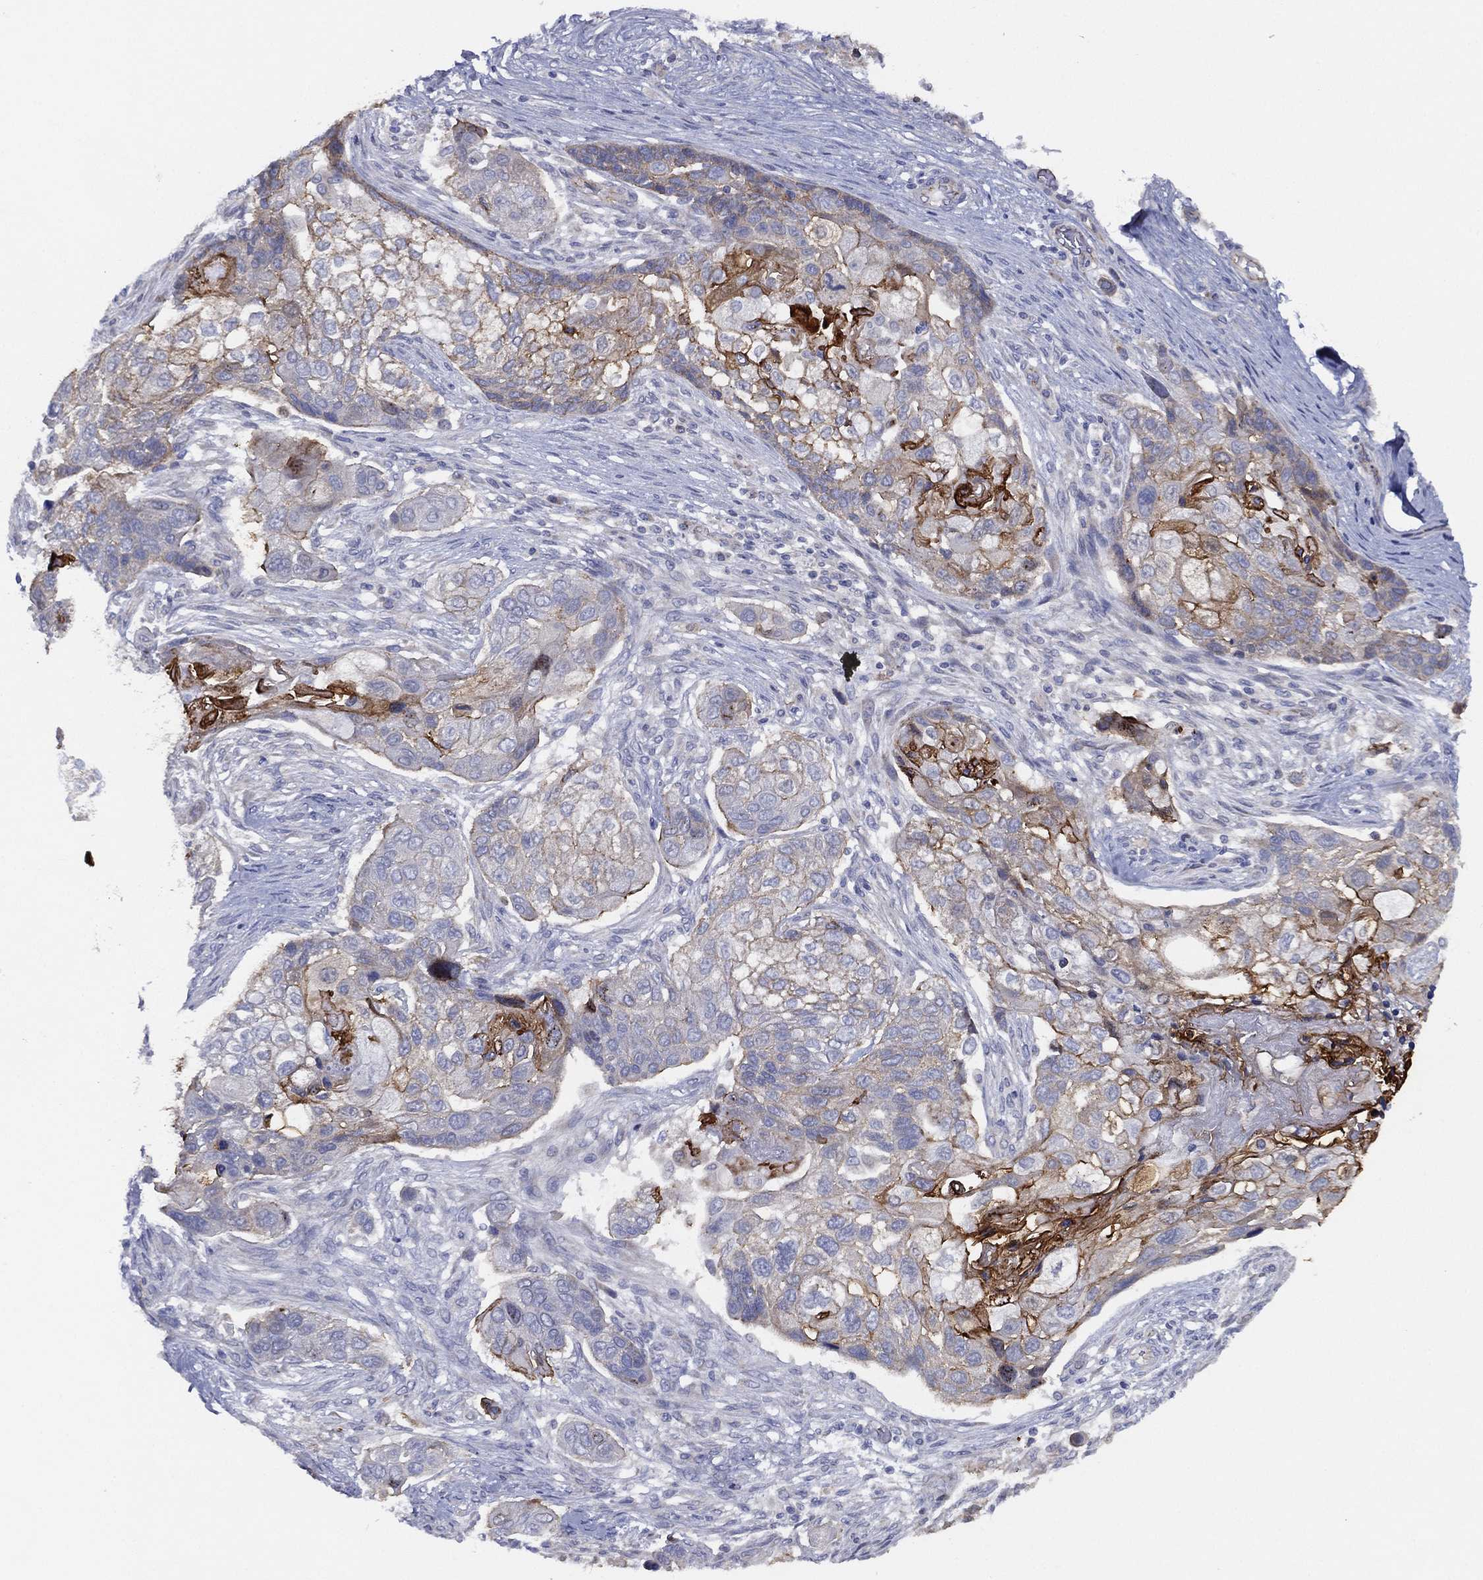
{"staining": {"intensity": "strong", "quantity": "<25%", "location": "cytoplasmic/membranous"}, "tissue": "lung cancer", "cell_type": "Tumor cells", "image_type": "cancer", "snomed": [{"axis": "morphology", "description": "Normal tissue, NOS"}, {"axis": "morphology", "description": "Squamous cell carcinoma, NOS"}, {"axis": "topography", "description": "Bronchus"}, {"axis": "topography", "description": "Lung"}], "caption": "Protein expression analysis of squamous cell carcinoma (lung) reveals strong cytoplasmic/membranous positivity in about <25% of tumor cells.", "gene": "ZNF223", "patient": {"sex": "male", "age": 69}}